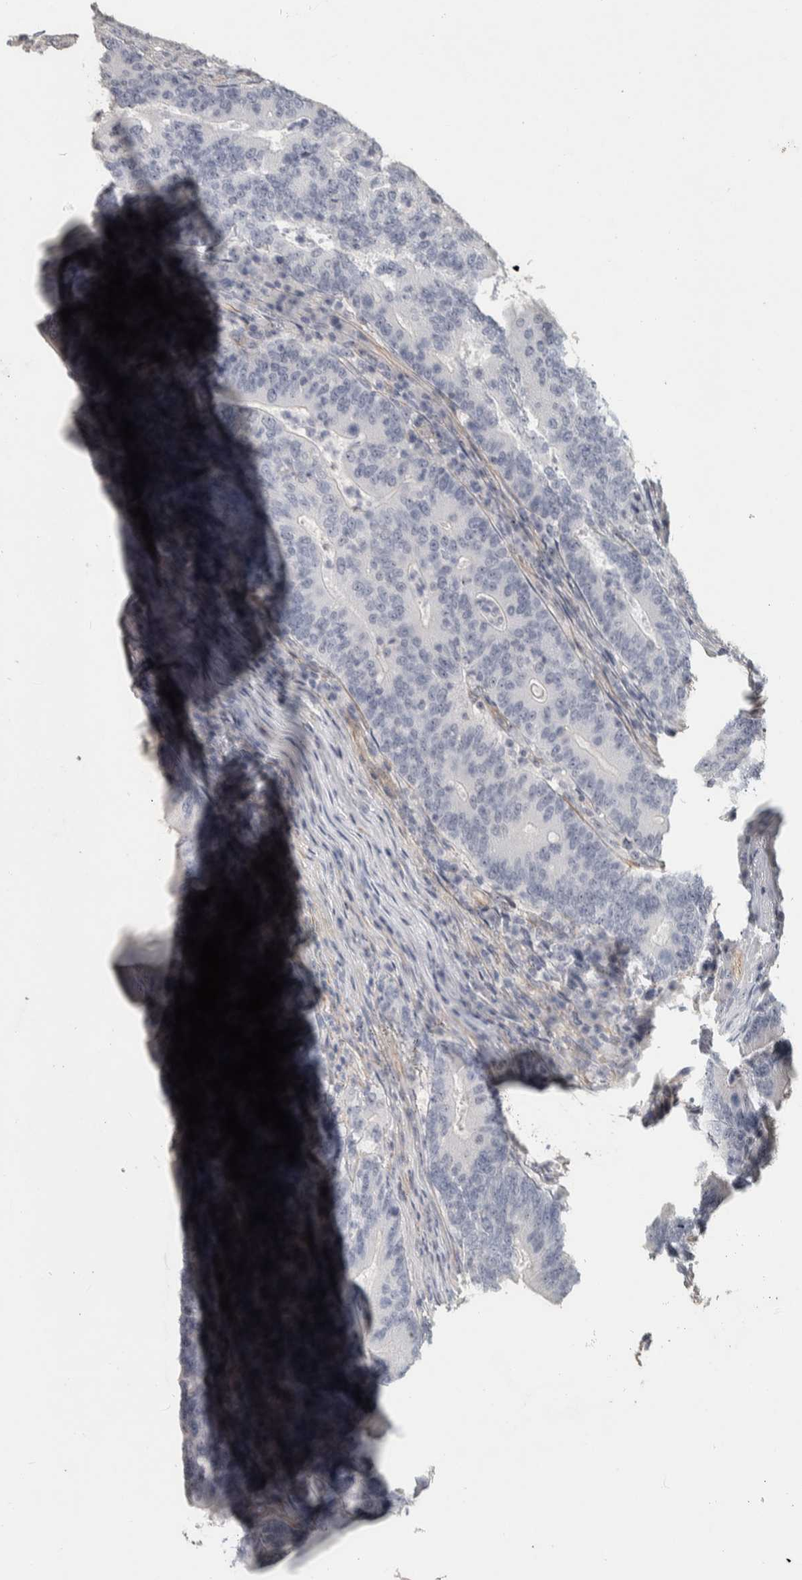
{"staining": {"intensity": "negative", "quantity": "none", "location": "none"}, "tissue": "colorectal cancer", "cell_type": "Tumor cells", "image_type": "cancer", "snomed": [{"axis": "morphology", "description": "Adenocarcinoma, NOS"}, {"axis": "topography", "description": "Colon"}], "caption": "A micrograph of colorectal cancer stained for a protein shows no brown staining in tumor cells.", "gene": "DCAF10", "patient": {"sex": "female", "age": 66}}